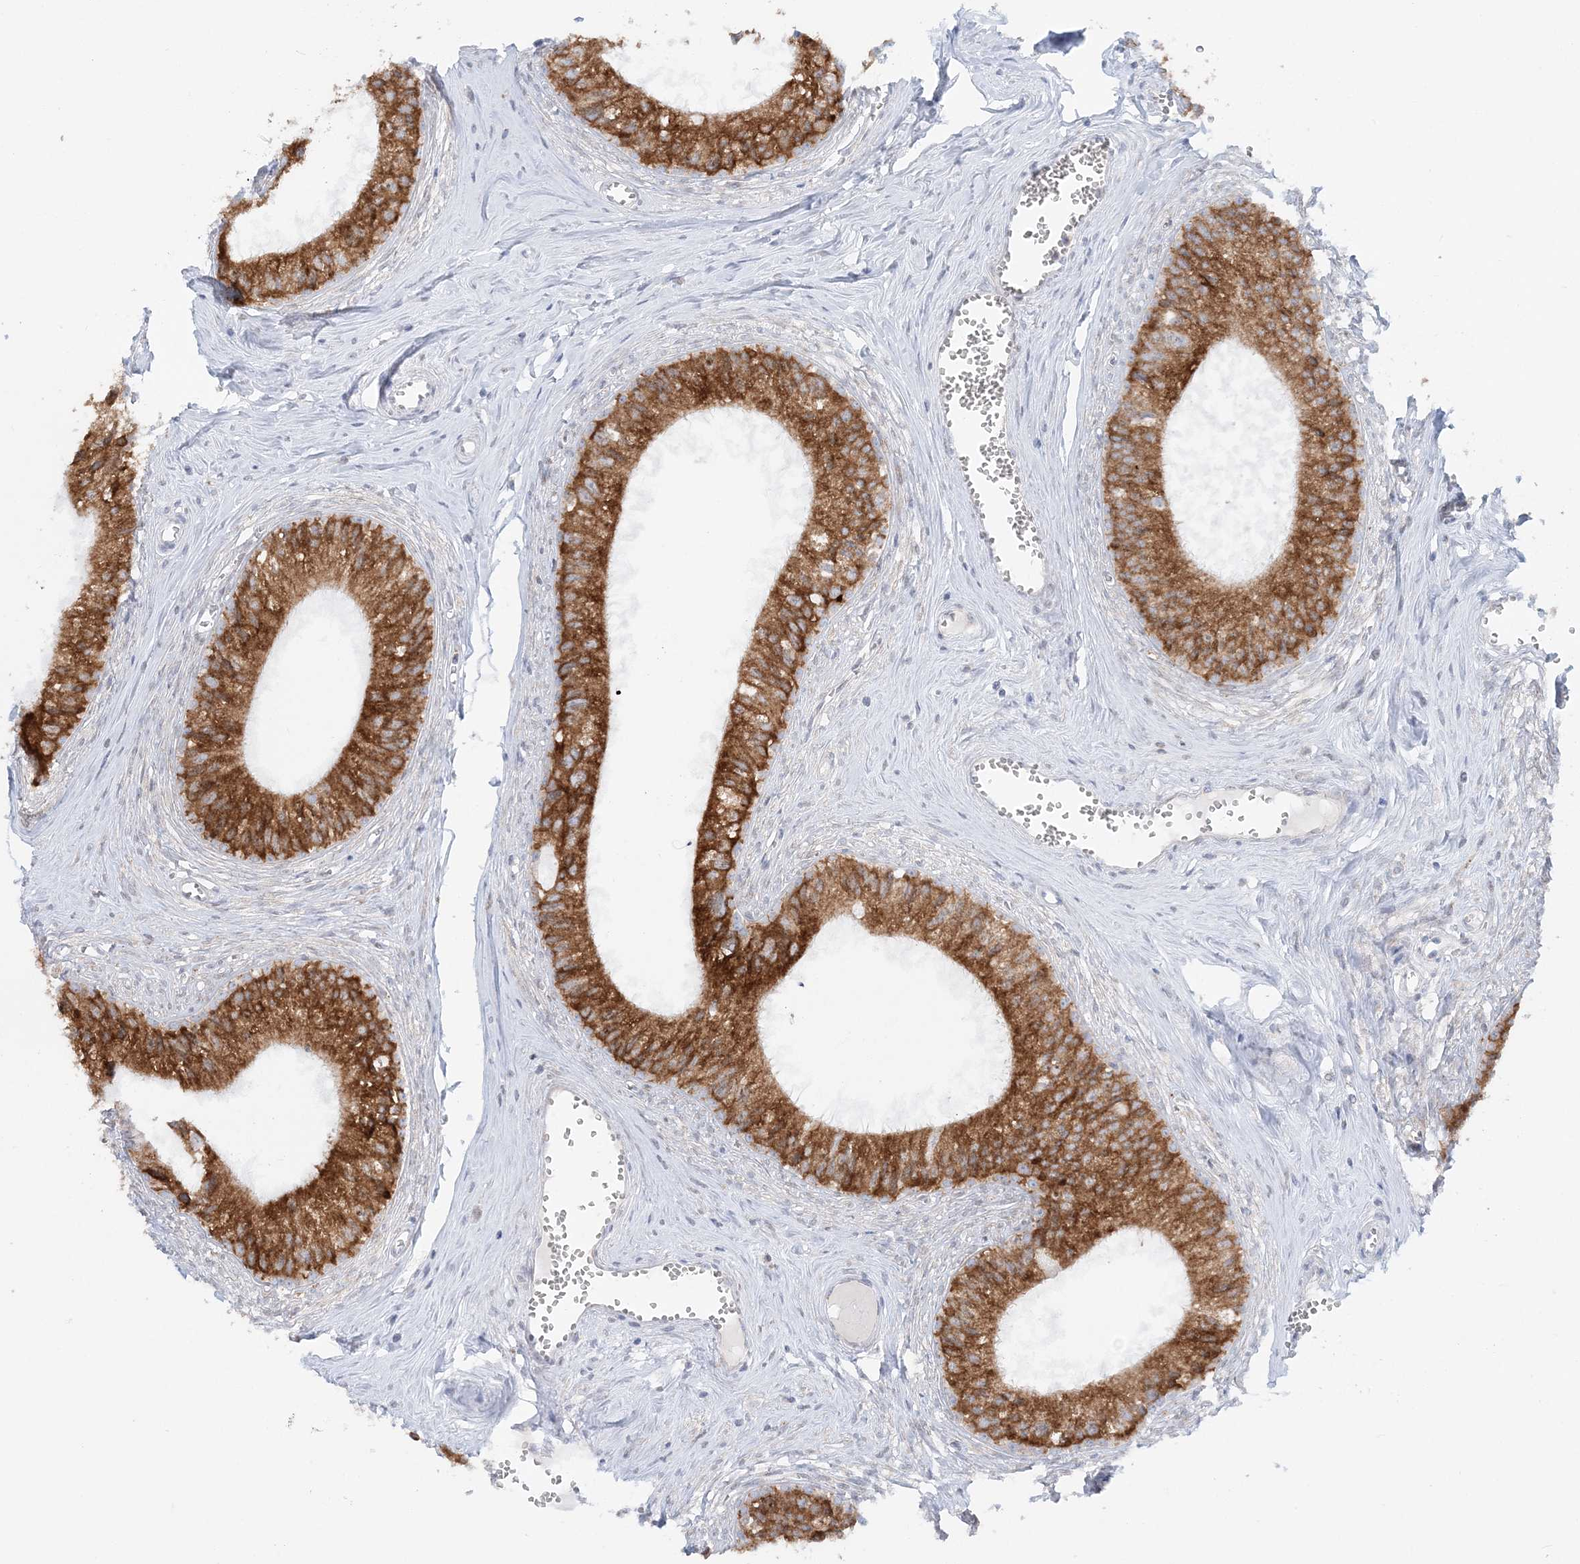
{"staining": {"intensity": "strong", "quantity": ">75%", "location": "cytoplasmic/membranous"}, "tissue": "epididymis", "cell_type": "Glandular cells", "image_type": "normal", "snomed": [{"axis": "morphology", "description": "Normal tissue, NOS"}, {"axis": "topography", "description": "Epididymis"}], "caption": "Immunohistochemical staining of benign human epididymis reveals high levels of strong cytoplasmic/membranous staining in approximately >75% of glandular cells.", "gene": "TMED10", "patient": {"sex": "male", "age": 36}}